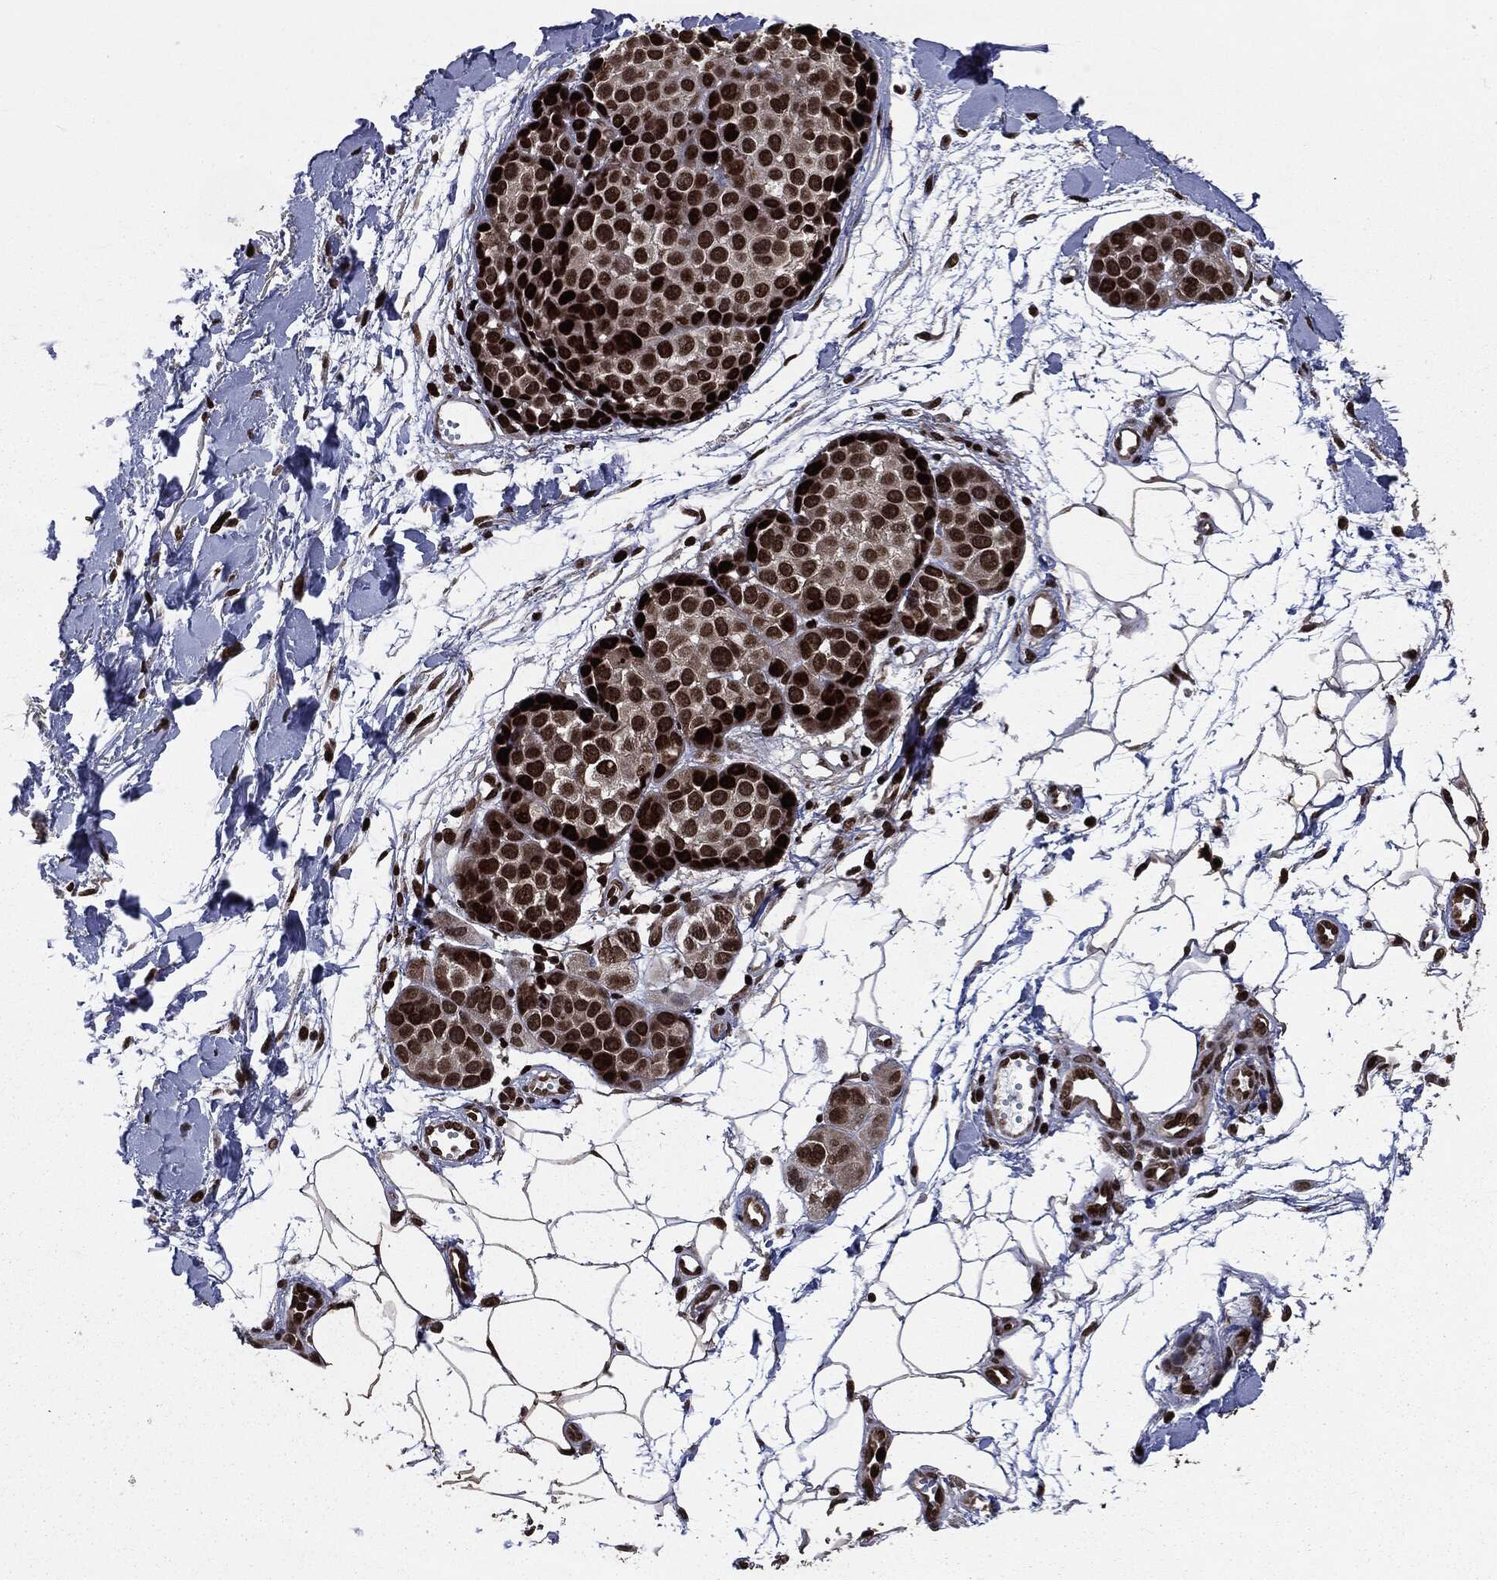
{"staining": {"intensity": "strong", "quantity": ">75%", "location": "nuclear"}, "tissue": "melanoma", "cell_type": "Tumor cells", "image_type": "cancer", "snomed": [{"axis": "morphology", "description": "Malignant melanoma, NOS"}, {"axis": "topography", "description": "Skin"}], "caption": "Immunohistochemistry staining of melanoma, which reveals high levels of strong nuclear expression in about >75% of tumor cells indicating strong nuclear protein positivity. The staining was performed using DAB (3,3'-diaminobenzidine) (brown) for protein detection and nuclei were counterstained in hematoxylin (blue).", "gene": "DVL2", "patient": {"sex": "female", "age": 86}}